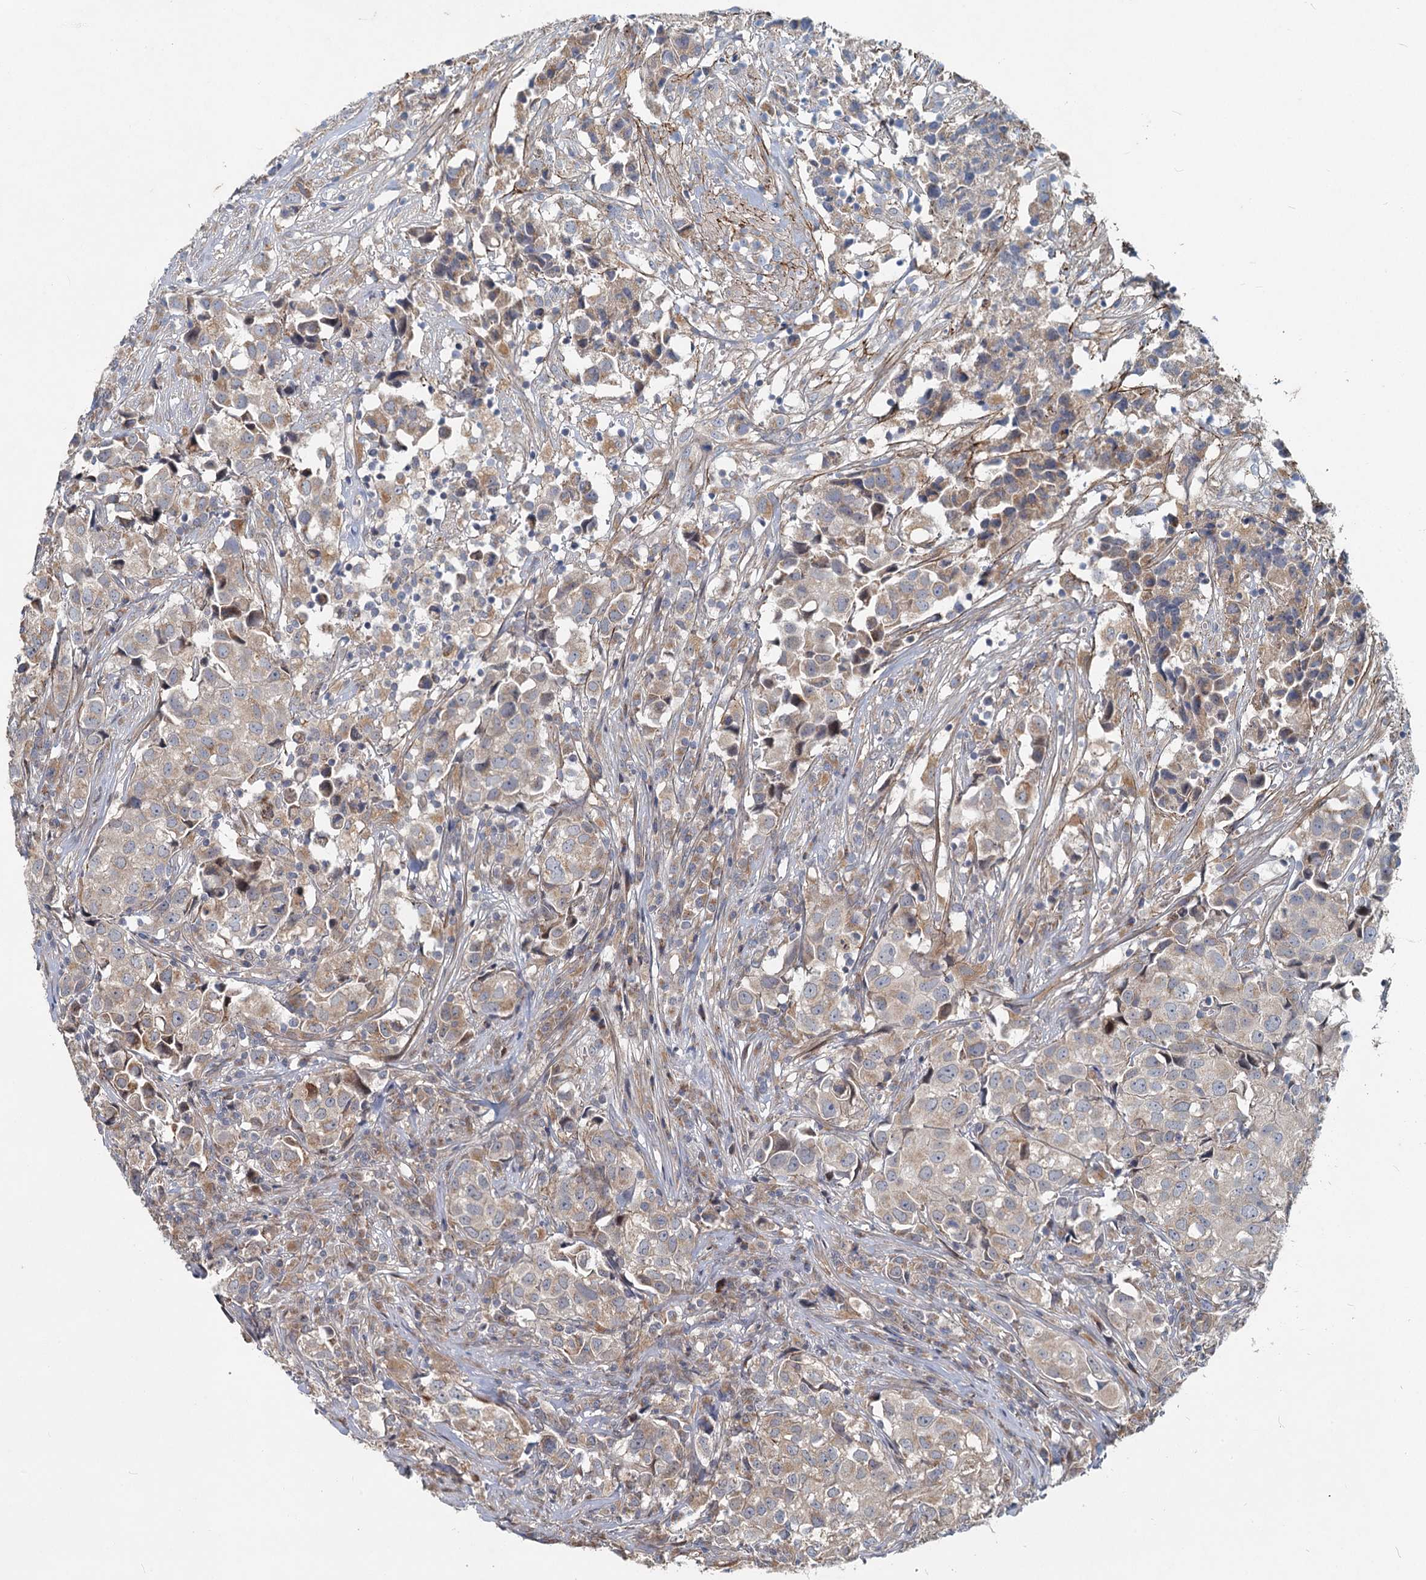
{"staining": {"intensity": "weak", "quantity": "25%-75%", "location": "cytoplasmic/membranous"}, "tissue": "urothelial cancer", "cell_type": "Tumor cells", "image_type": "cancer", "snomed": [{"axis": "morphology", "description": "Urothelial carcinoma, High grade"}, {"axis": "topography", "description": "Urinary bladder"}], "caption": "Weak cytoplasmic/membranous protein staining is present in approximately 25%-75% of tumor cells in urothelial cancer. (DAB IHC, brown staining for protein, blue staining for nuclei).", "gene": "ADCY2", "patient": {"sex": "female", "age": 75}}